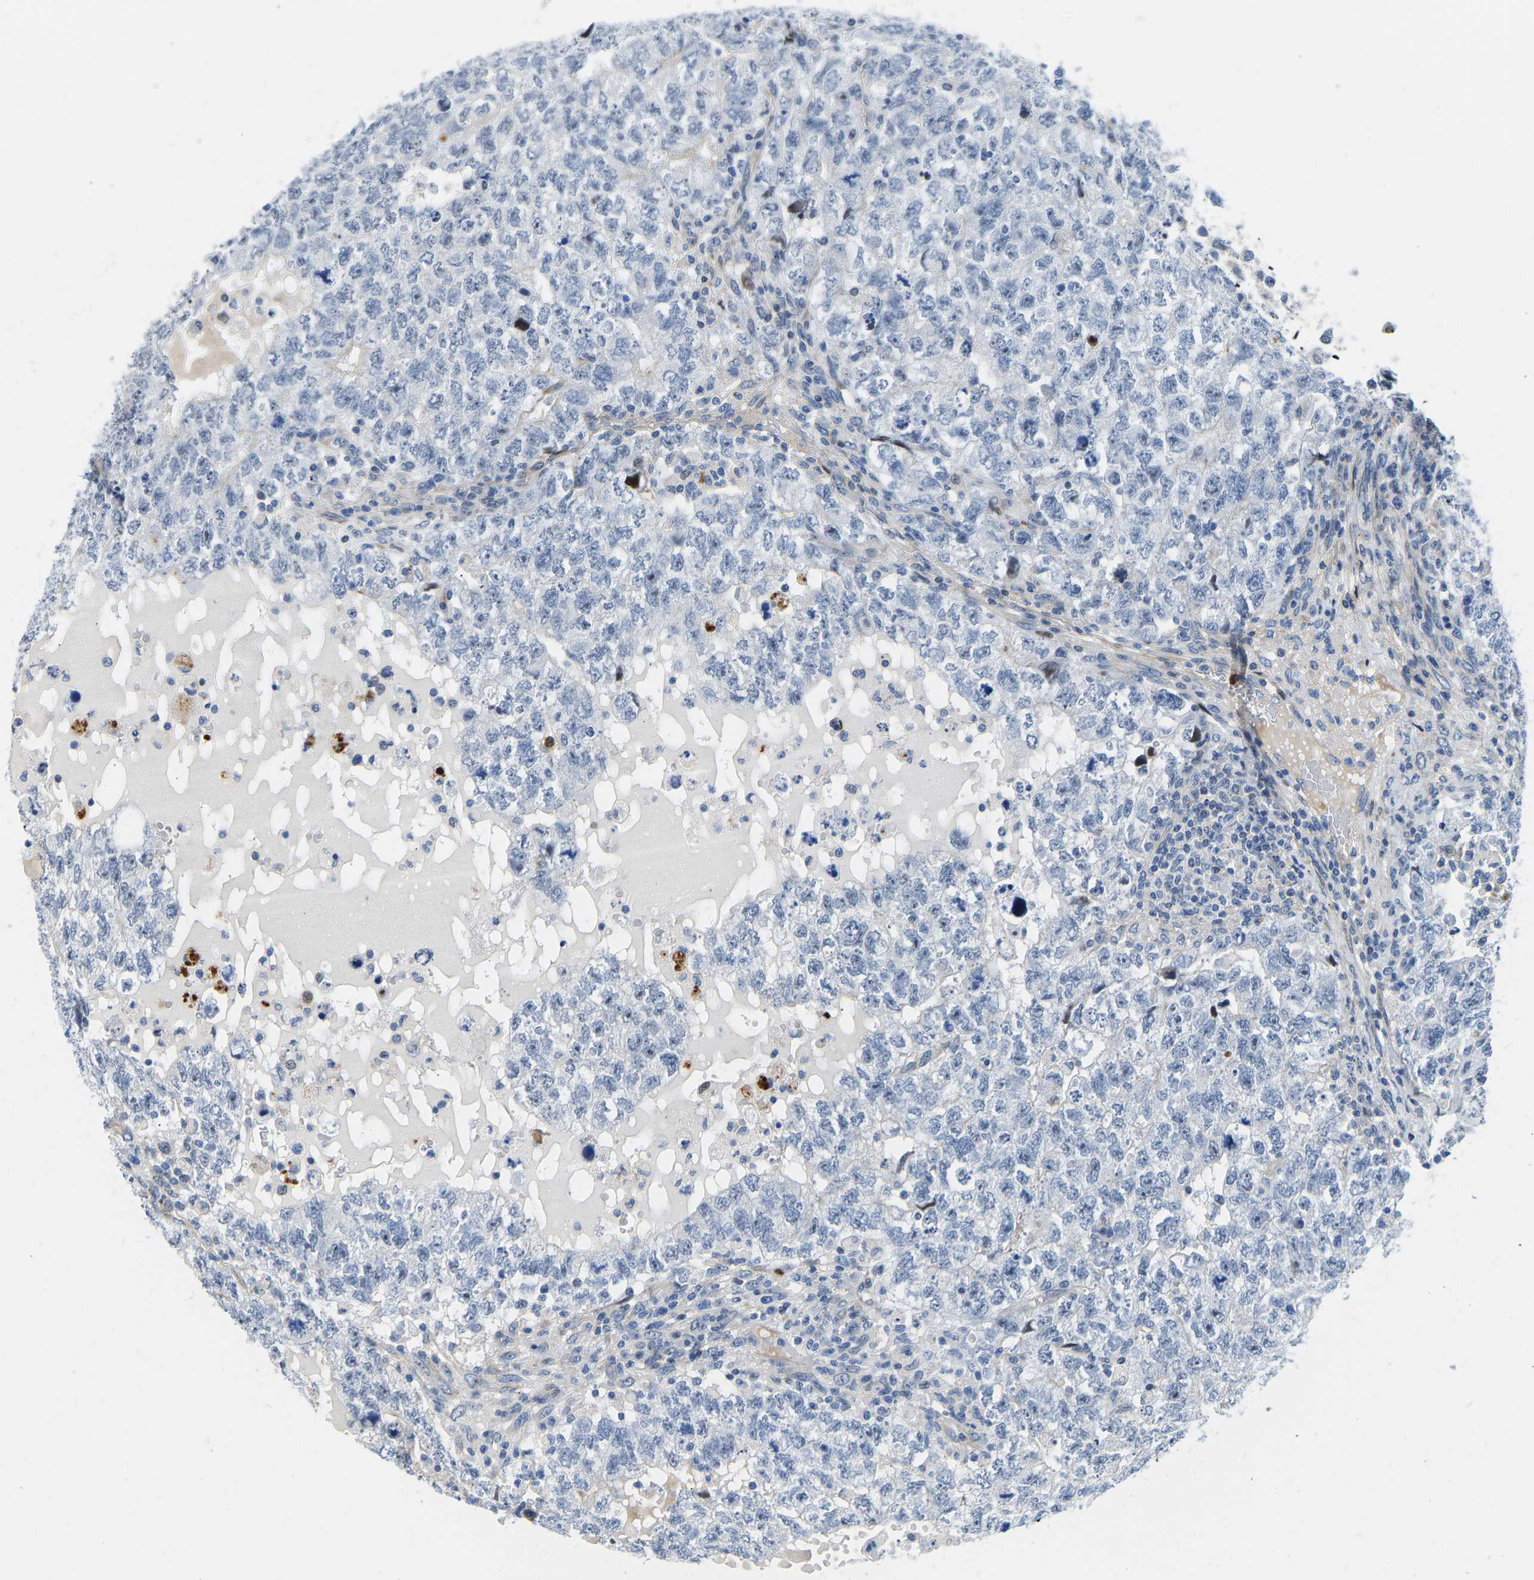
{"staining": {"intensity": "moderate", "quantity": "<25%", "location": "cytoplasmic/membranous"}, "tissue": "testis cancer", "cell_type": "Tumor cells", "image_type": "cancer", "snomed": [{"axis": "morphology", "description": "Carcinoma, Embryonal, NOS"}, {"axis": "topography", "description": "Testis"}], "caption": "DAB (3,3'-diaminobenzidine) immunohistochemical staining of testis cancer (embryonal carcinoma) demonstrates moderate cytoplasmic/membranous protein staining in about <25% of tumor cells.", "gene": "HDAC5", "patient": {"sex": "male", "age": 36}}